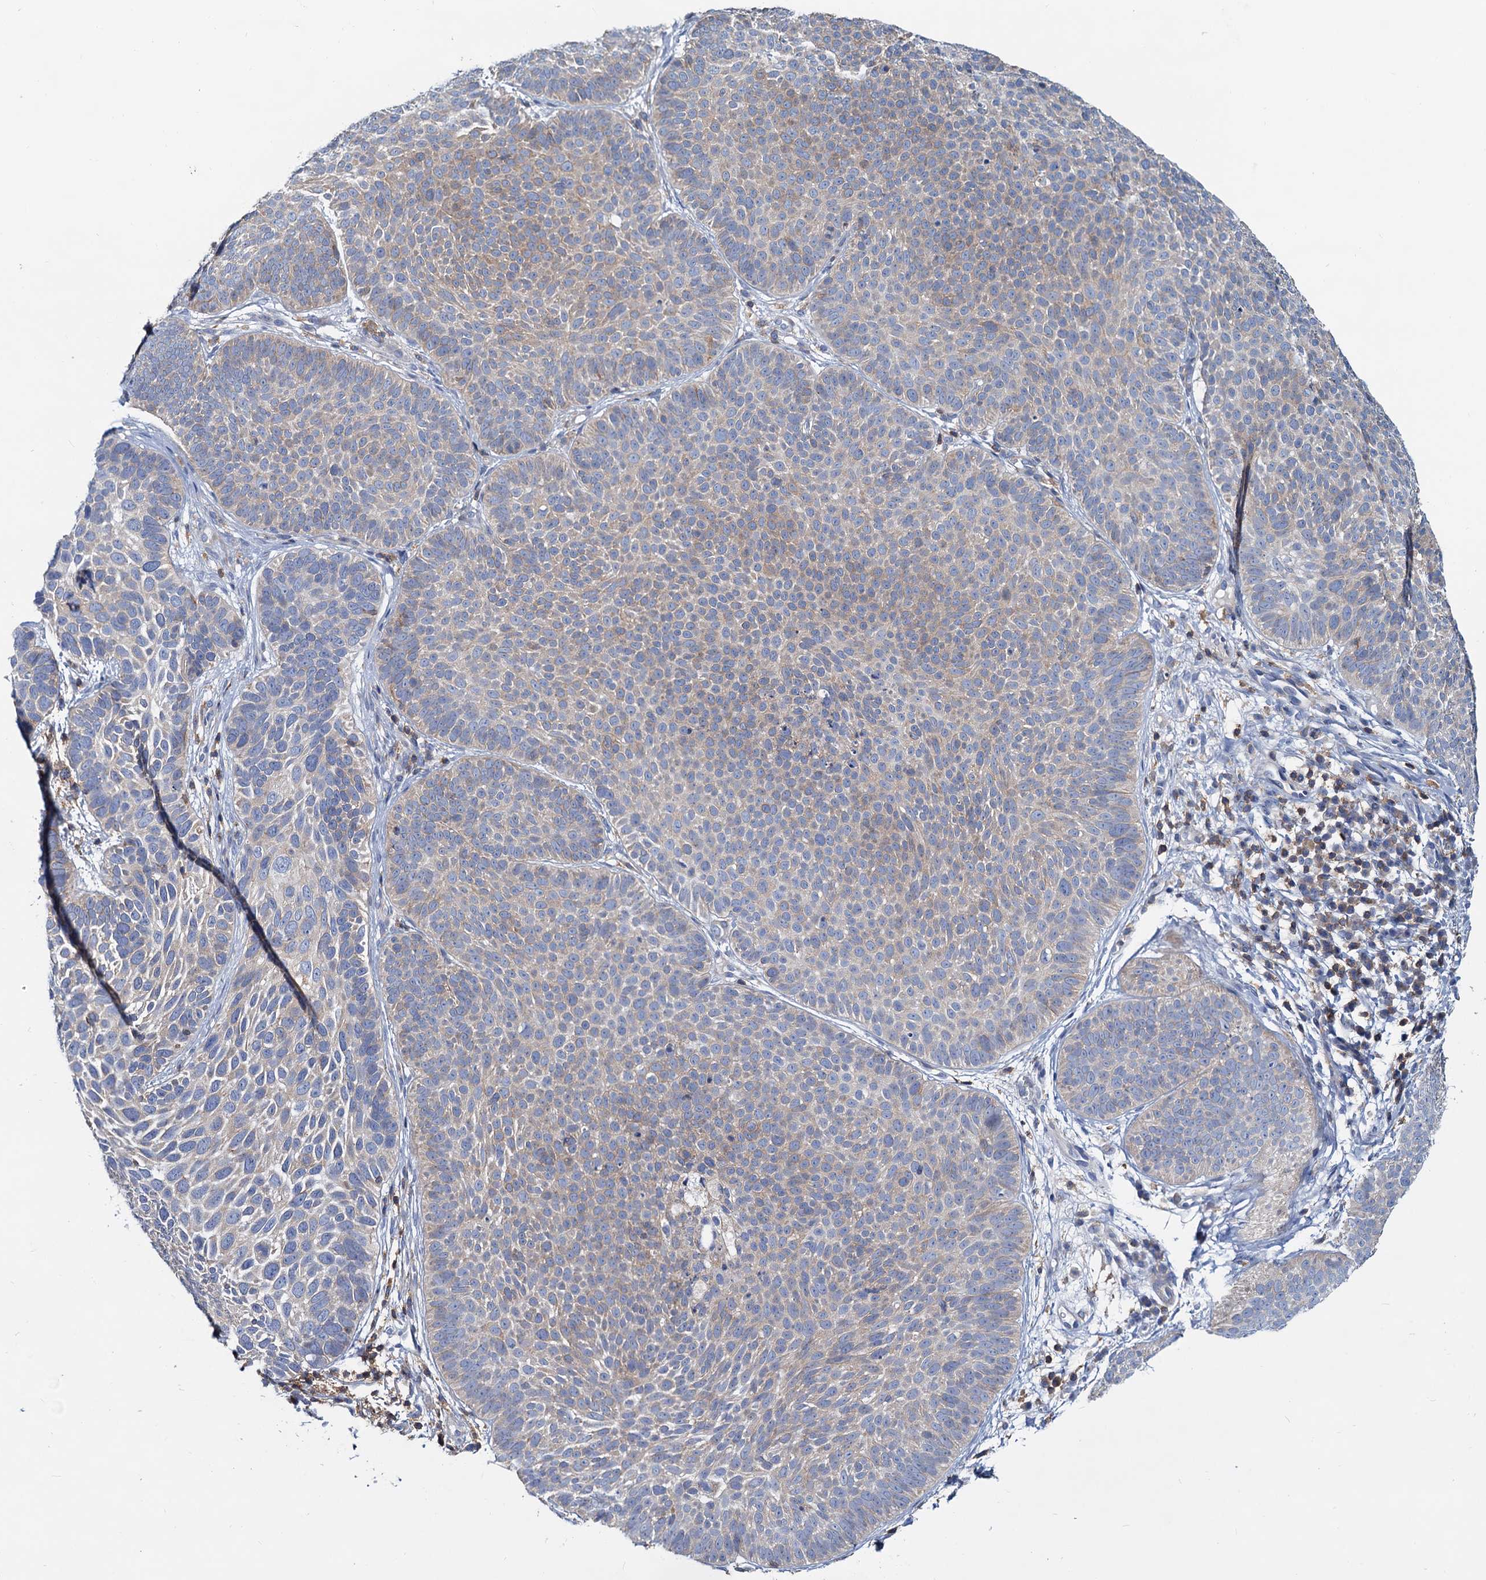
{"staining": {"intensity": "weak", "quantity": "25%-75%", "location": "cytoplasmic/membranous"}, "tissue": "skin cancer", "cell_type": "Tumor cells", "image_type": "cancer", "snomed": [{"axis": "morphology", "description": "Basal cell carcinoma"}, {"axis": "topography", "description": "Skin"}], "caption": "This is an image of immunohistochemistry staining of skin cancer (basal cell carcinoma), which shows weak staining in the cytoplasmic/membranous of tumor cells.", "gene": "LRCH4", "patient": {"sex": "male", "age": 85}}